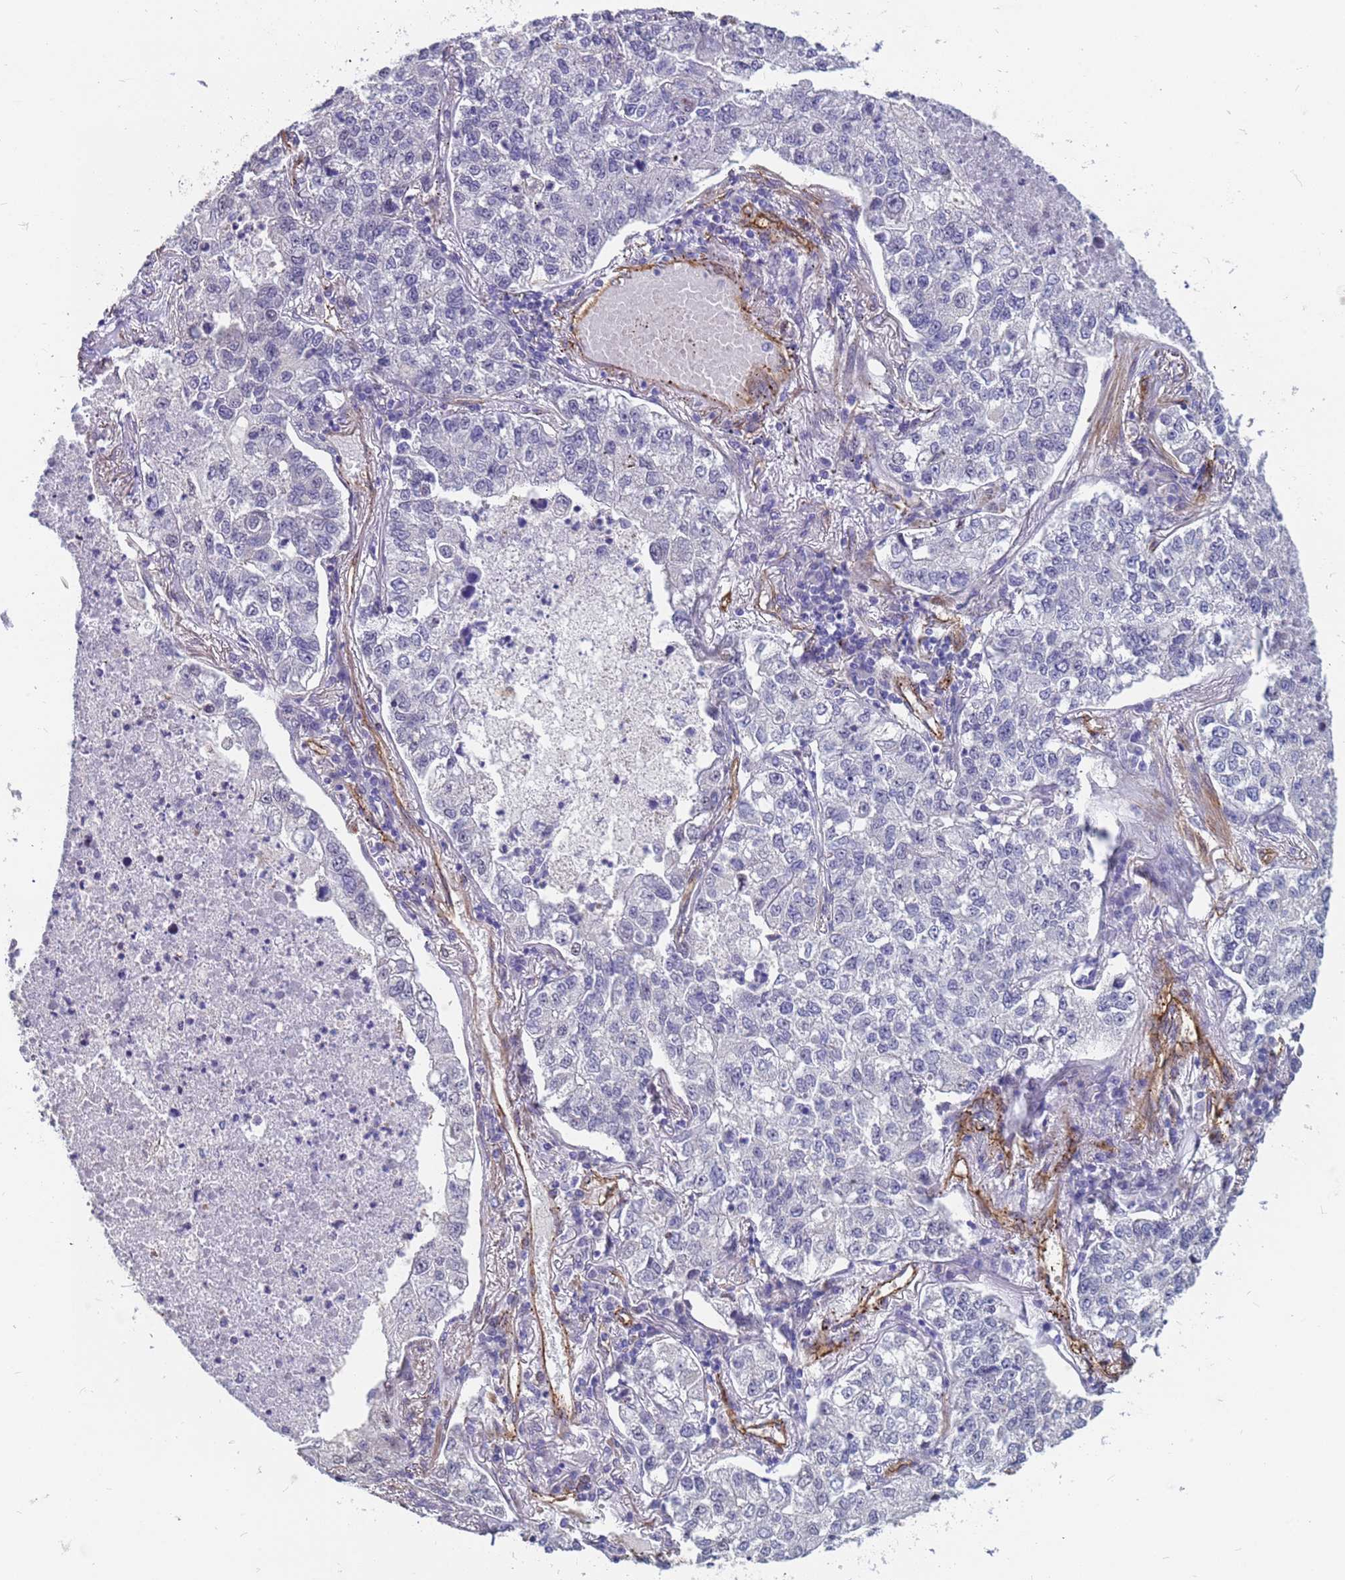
{"staining": {"intensity": "negative", "quantity": "none", "location": "none"}, "tissue": "lung cancer", "cell_type": "Tumor cells", "image_type": "cancer", "snomed": [{"axis": "morphology", "description": "Adenocarcinoma, NOS"}, {"axis": "topography", "description": "Lung"}], "caption": "Tumor cells show no significant protein staining in adenocarcinoma (lung).", "gene": "EHD2", "patient": {"sex": "male", "age": 49}}